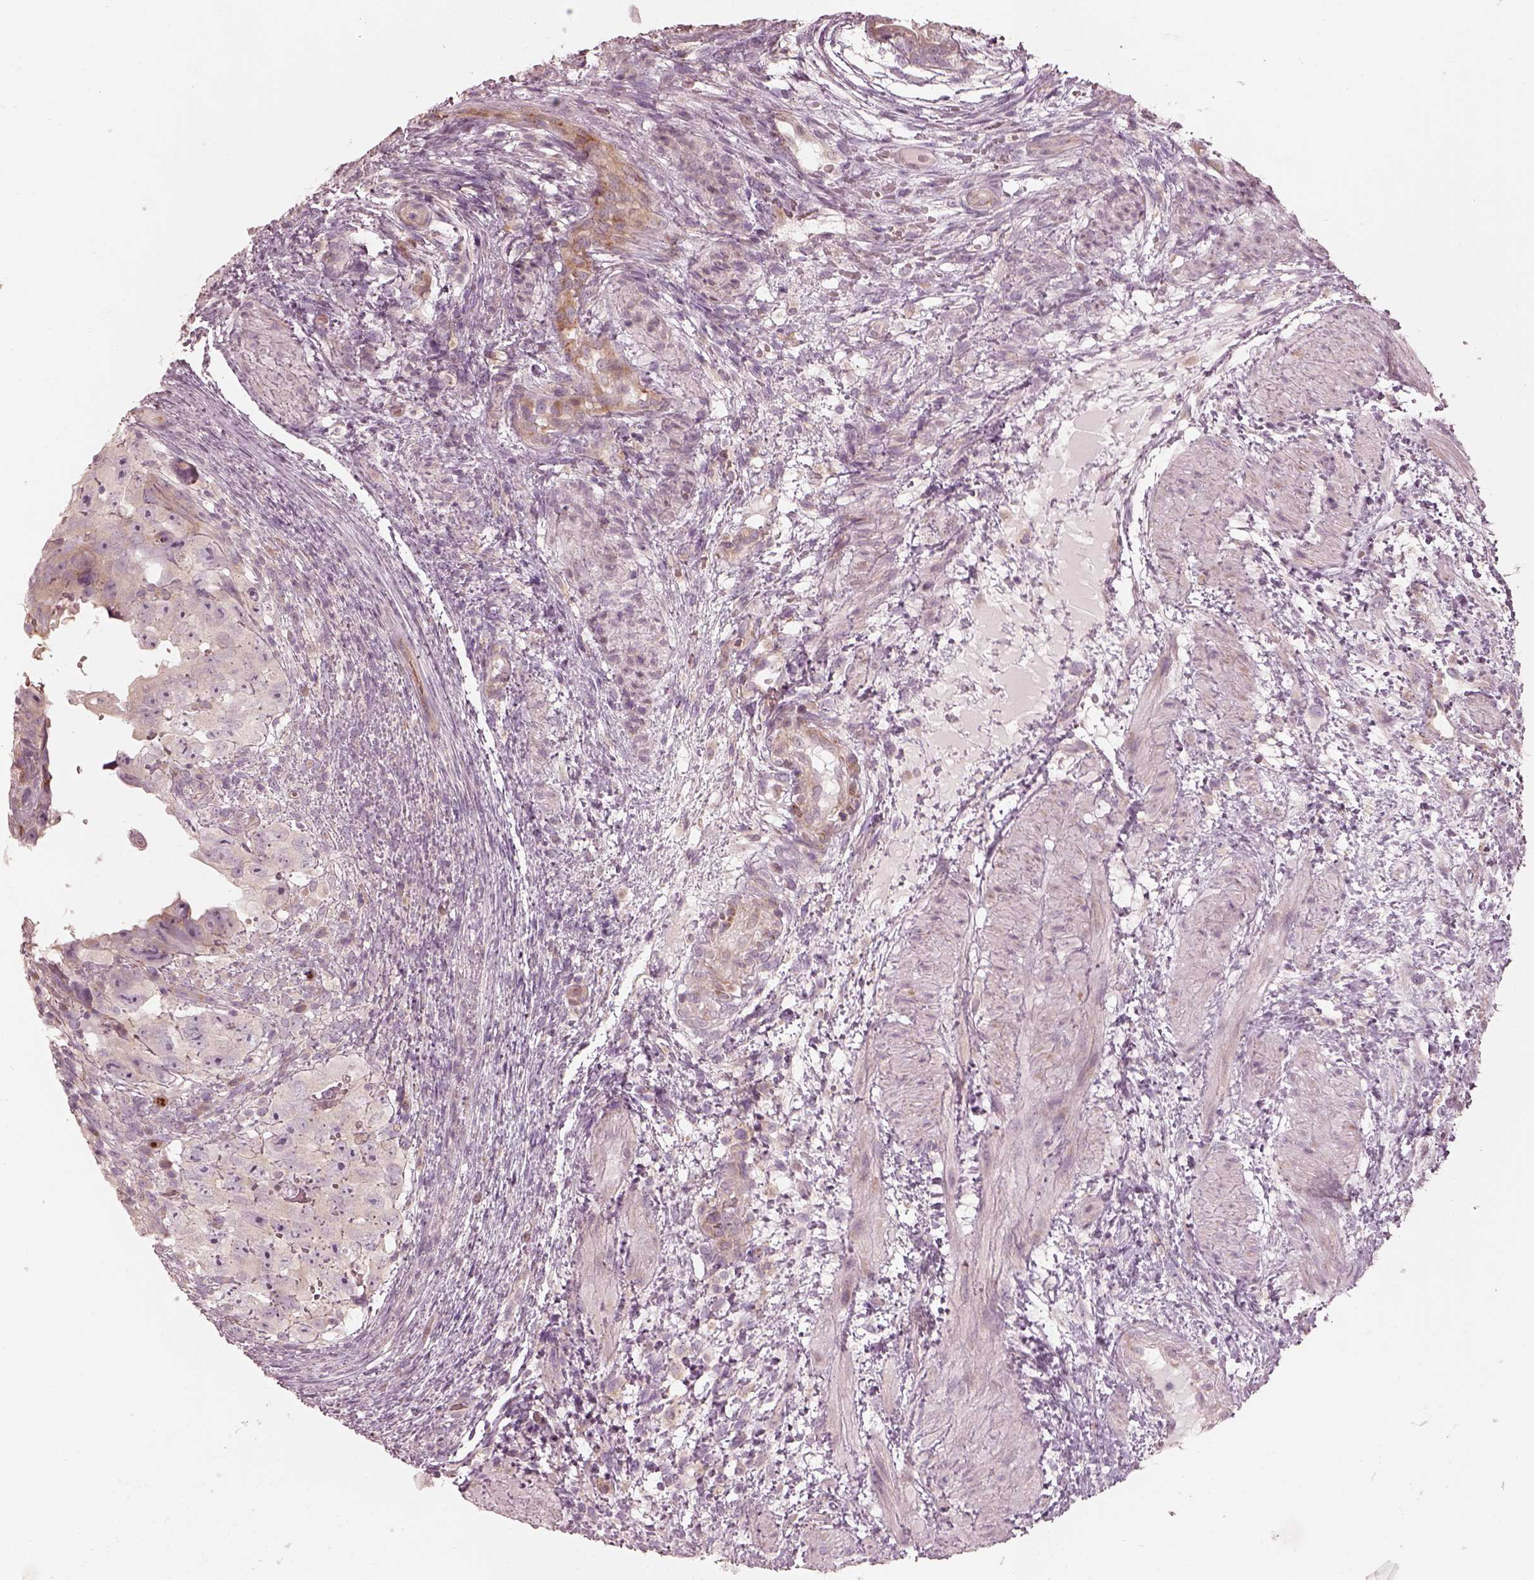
{"staining": {"intensity": "weak", "quantity": "25%-75%", "location": "cytoplasmic/membranous"}, "tissue": "testis cancer", "cell_type": "Tumor cells", "image_type": "cancer", "snomed": [{"axis": "morphology", "description": "Normal tissue, NOS"}, {"axis": "morphology", "description": "Carcinoma, Embryonal, NOS"}, {"axis": "topography", "description": "Testis"}, {"axis": "topography", "description": "Epididymis"}], "caption": "Protein positivity by immunohistochemistry shows weak cytoplasmic/membranous positivity in about 25%-75% of tumor cells in testis embryonal carcinoma.", "gene": "RAB3C", "patient": {"sex": "male", "age": 24}}